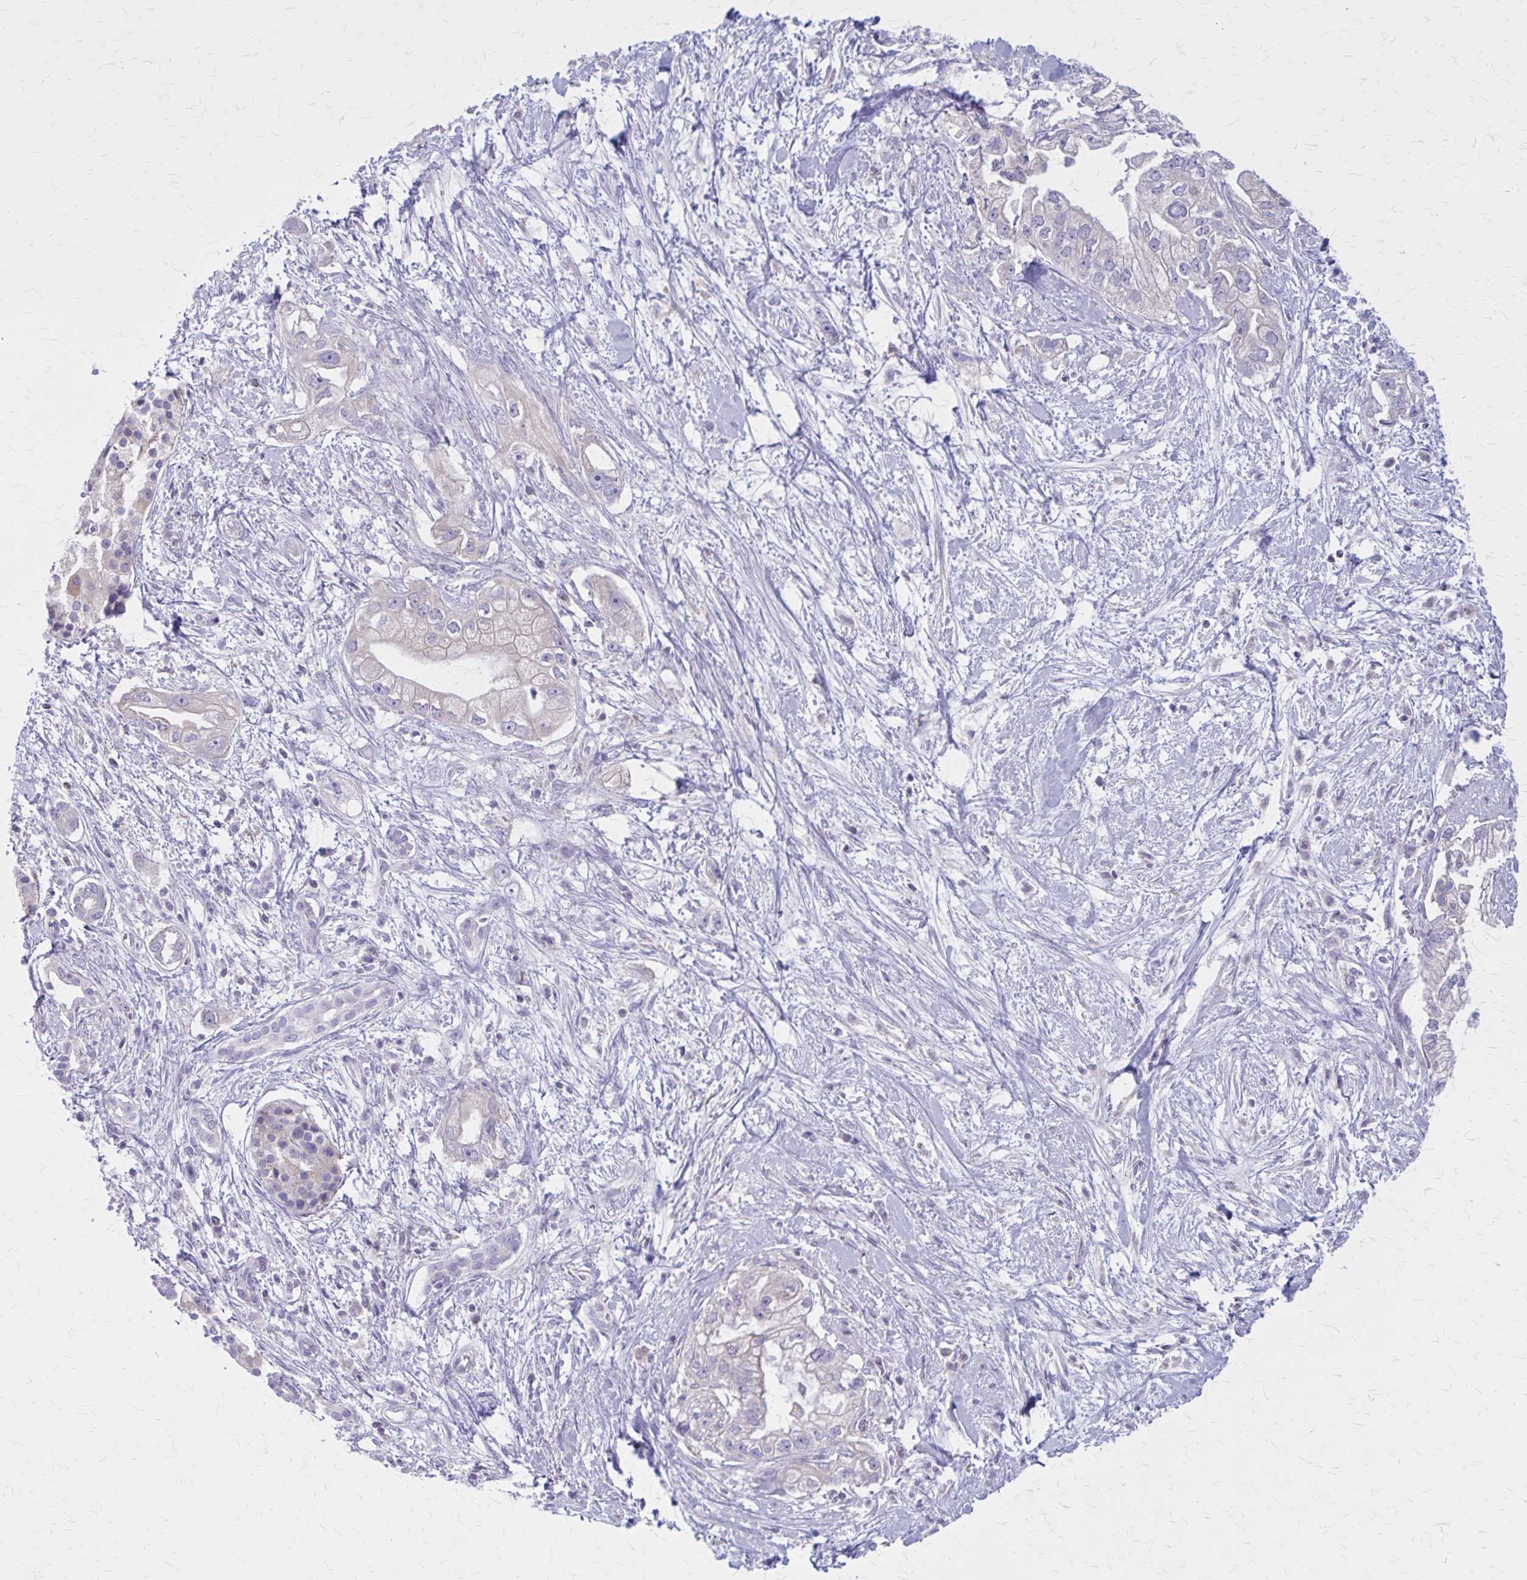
{"staining": {"intensity": "negative", "quantity": "none", "location": "none"}, "tissue": "pancreatic cancer", "cell_type": "Tumor cells", "image_type": "cancer", "snomed": [{"axis": "morphology", "description": "Adenocarcinoma, NOS"}, {"axis": "topography", "description": "Pancreas"}], "caption": "This is an immunohistochemistry image of human pancreatic cancer. There is no expression in tumor cells.", "gene": "PITPNM1", "patient": {"sex": "male", "age": 70}}